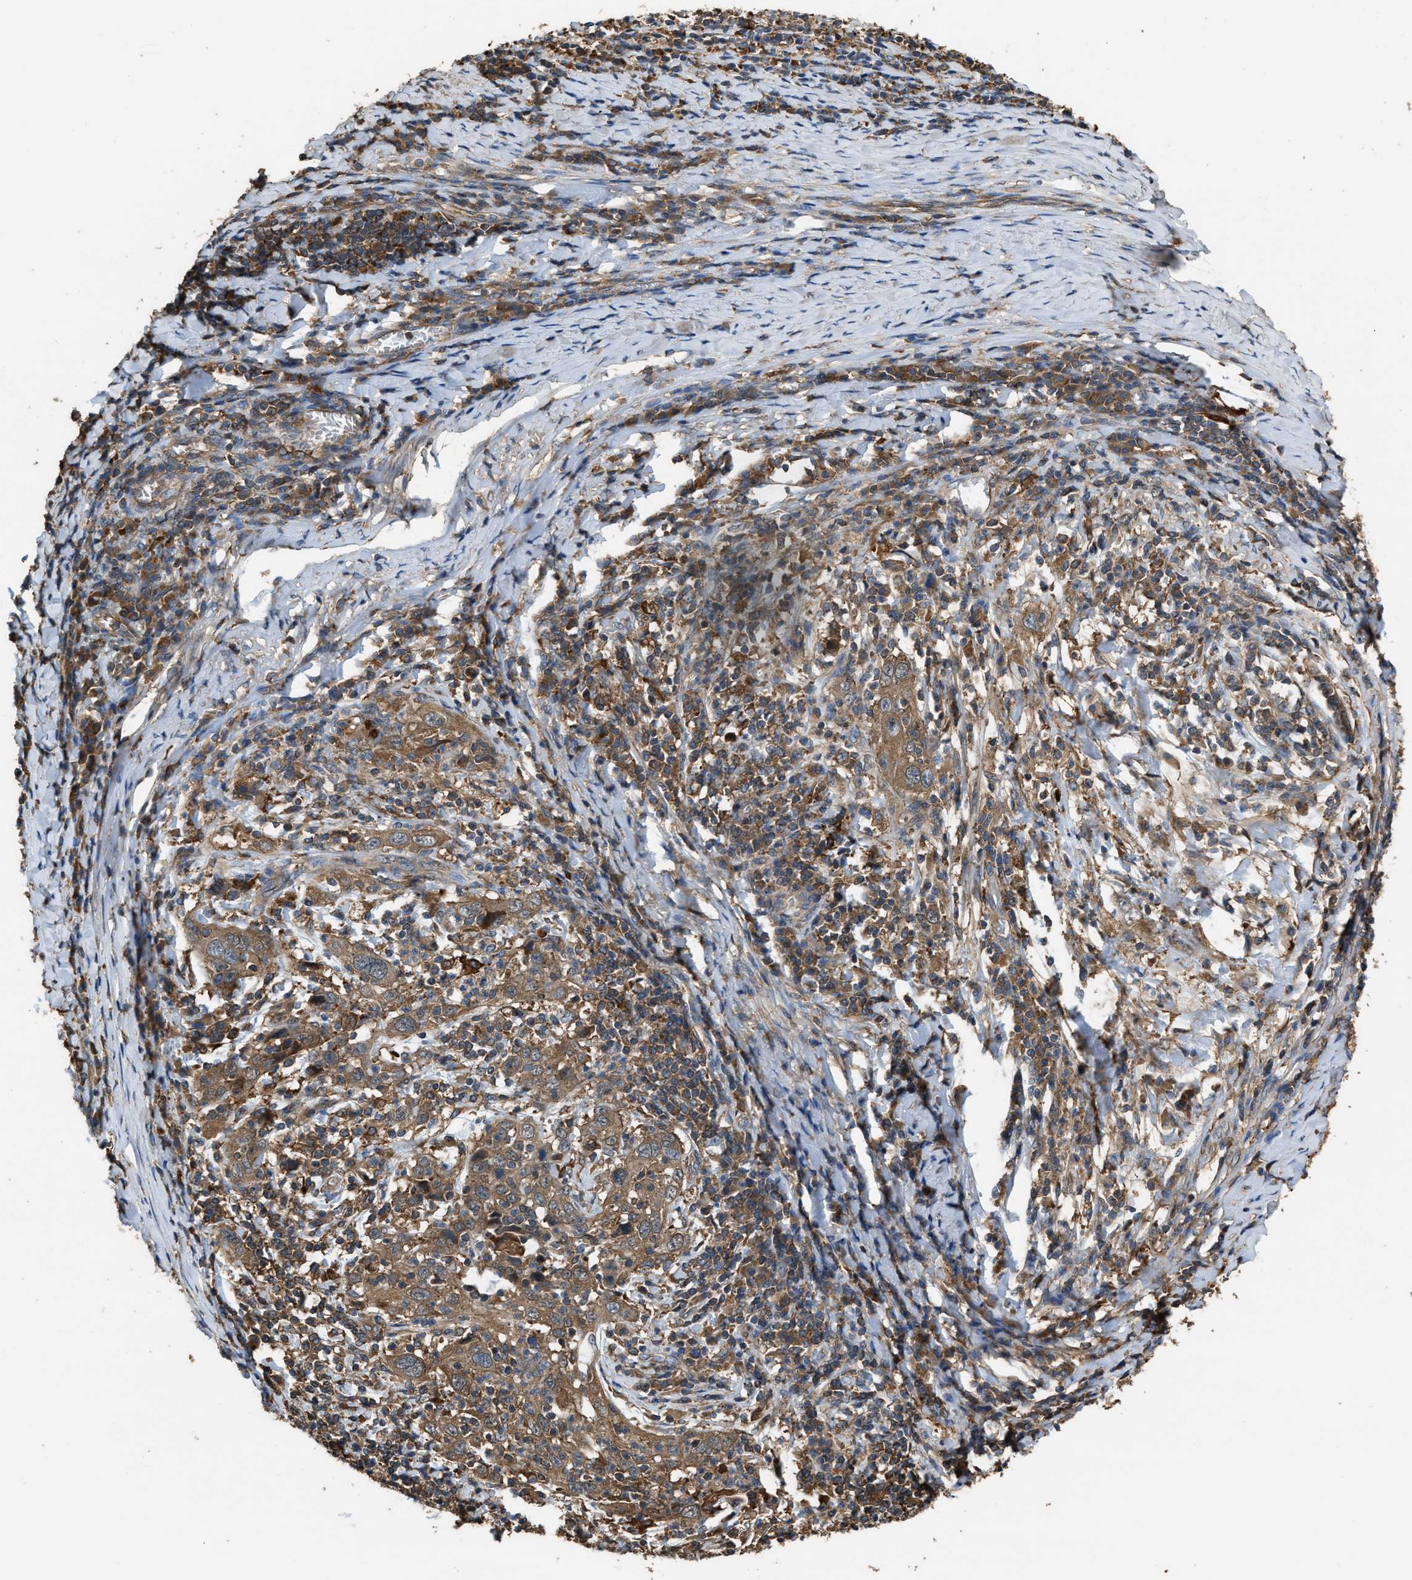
{"staining": {"intensity": "moderate", "quantity": ">75%", "location": "cytoplasmic/membranous"}, "tissue": "cervical cancer", "cell_type": "Tumor cells", "image_type": "cancer", "snomed": [{"axis": "morphology", "description": "Squamous cell carcinoma, NOS"}, {"axis": "topography", "description": "Cervix"}], "caption": "Protein expression by immunohistochemistry (IHC) shows moderate cytoplasmic/membranous positivity in about >75% of tumor cells in cervical cancer (squamous cell carcinoma).", "gene": "ATIC", "patient": {"sex": "female", "age": 46}}